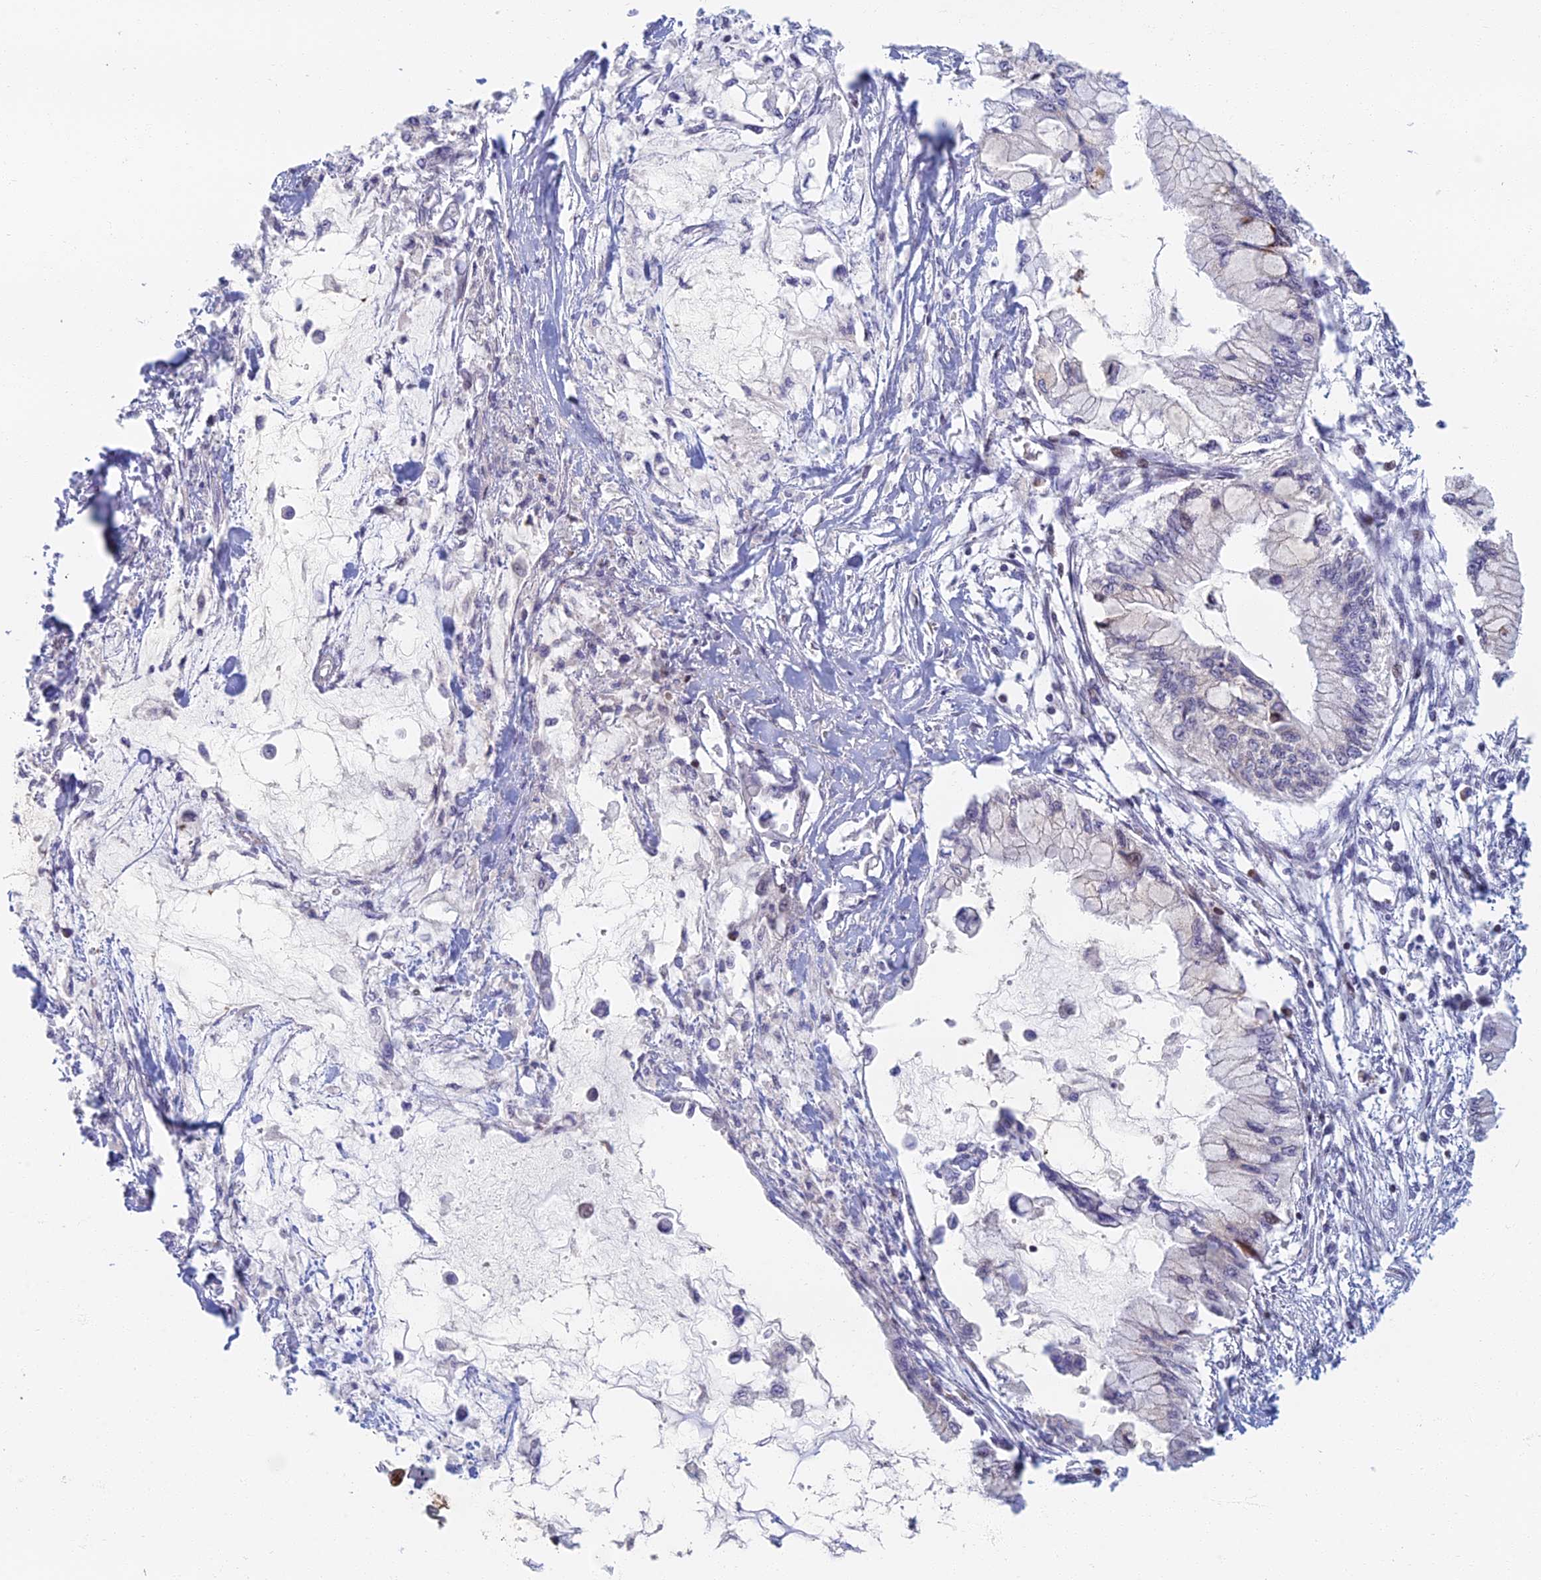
{"staining": {"intensity": "negative", "quantity": "none", "location": "none"}, "tissue": "pancreatic cancer", "cell_type": "Tumor cells", "image_type": "cancer", "snomed": [{"axis": "morphology", "description": "Adenocarcinoma, NOS"}, {"axis": "topography", "description": "Pancreas"}], "caption": "Immunohistochemistry photomicrograph of neoplastic tissue: human pancreatic adenocarcinoma stained with DAB displays no significant protein expression in tumor cells.", "gene": "C15orf40", "patient": {"sex": "male", "age": 48}}